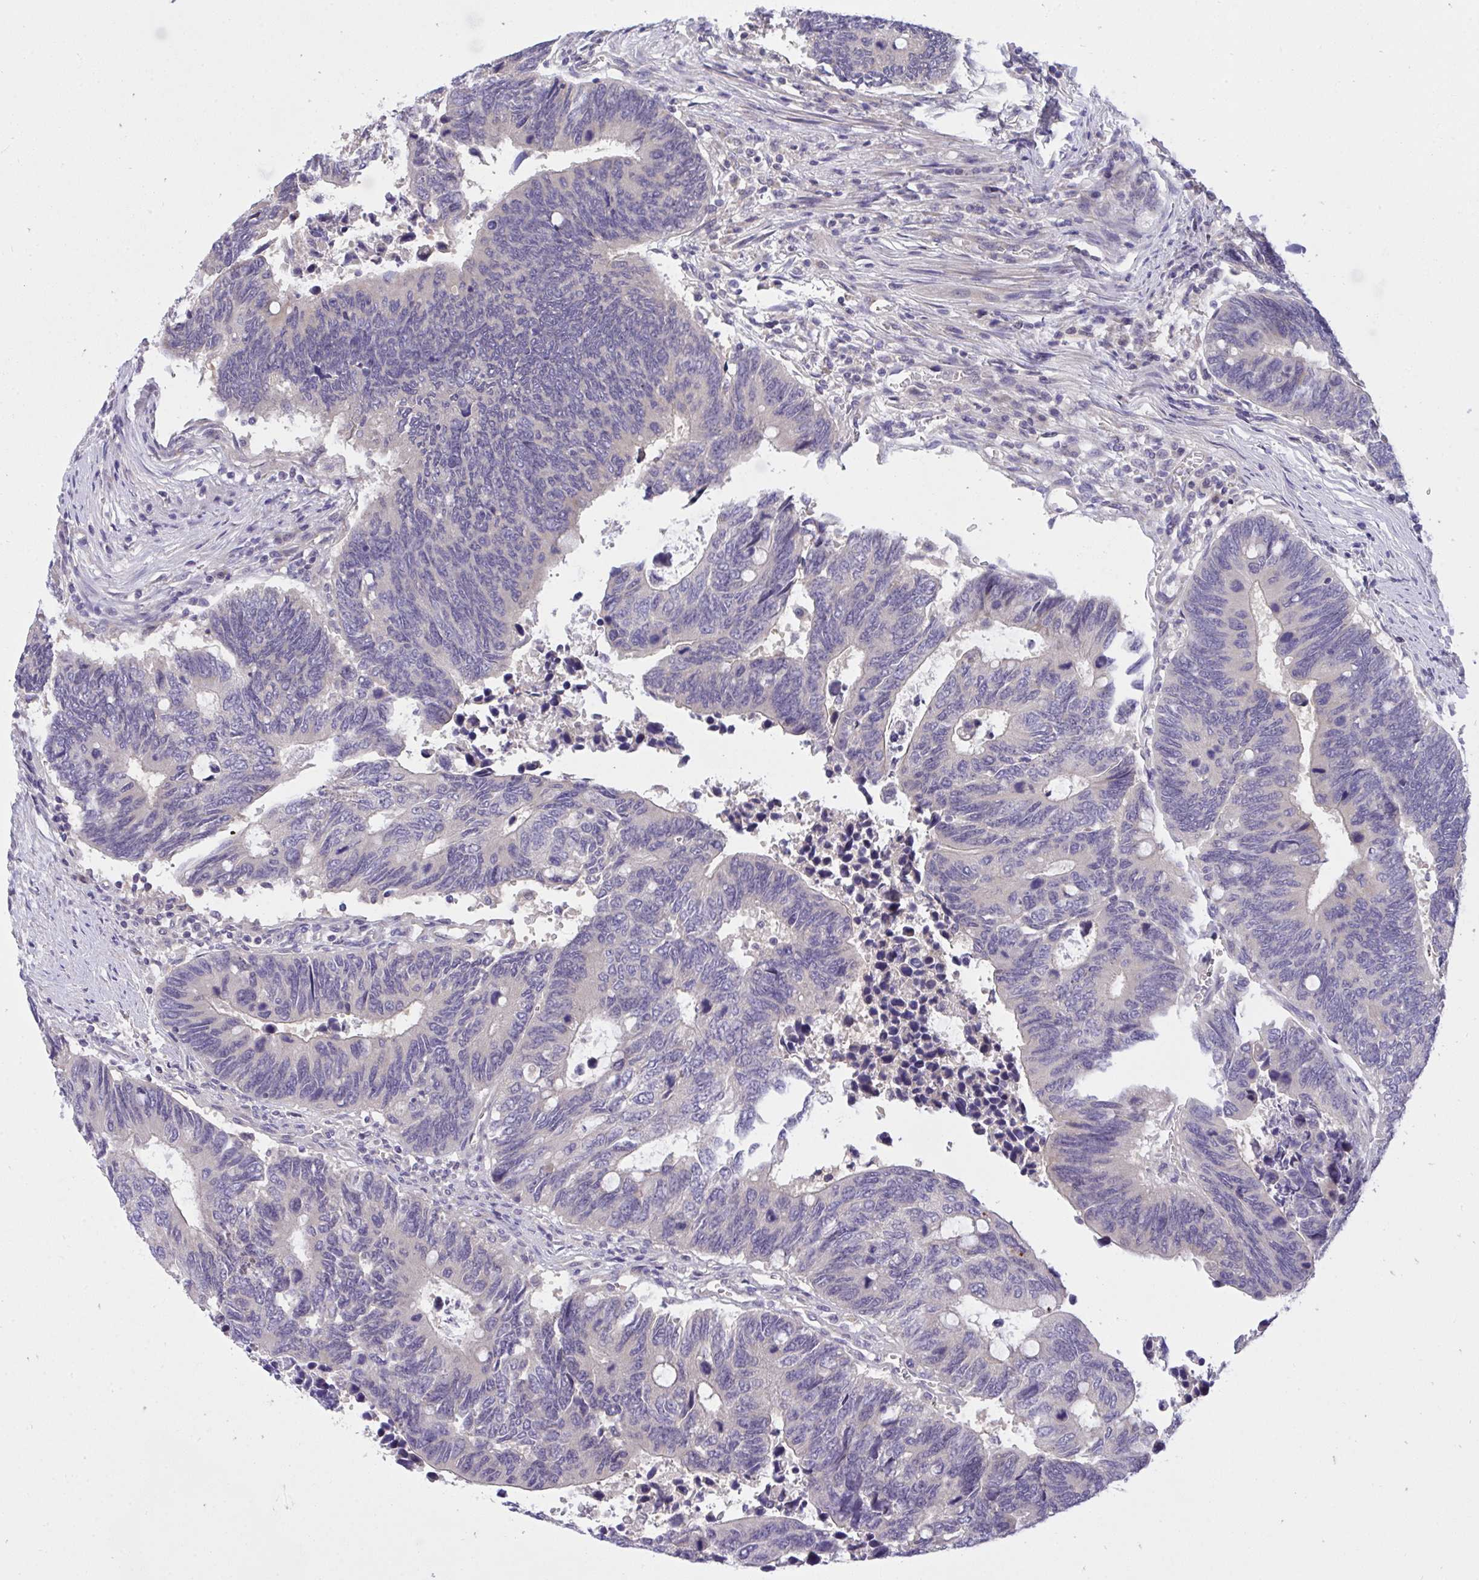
{"staining": {"intensity": "negative", "quantity": "none", "location": "none"}, "tissue": "colorectal cancer", "cell_type": "Tumor cells", "image_type": "cancer", "snomed": [{"axis": "morphology", "description": "Adenocarcinoma, NOS"}, {"axis": "topography", "description": "Colon"}], "caption": "The micrograph exhibits no staining of tumor cells in colorectal cancer.", "gene": "C19orf54", "patient": {"sex": "male", "age": 87}}